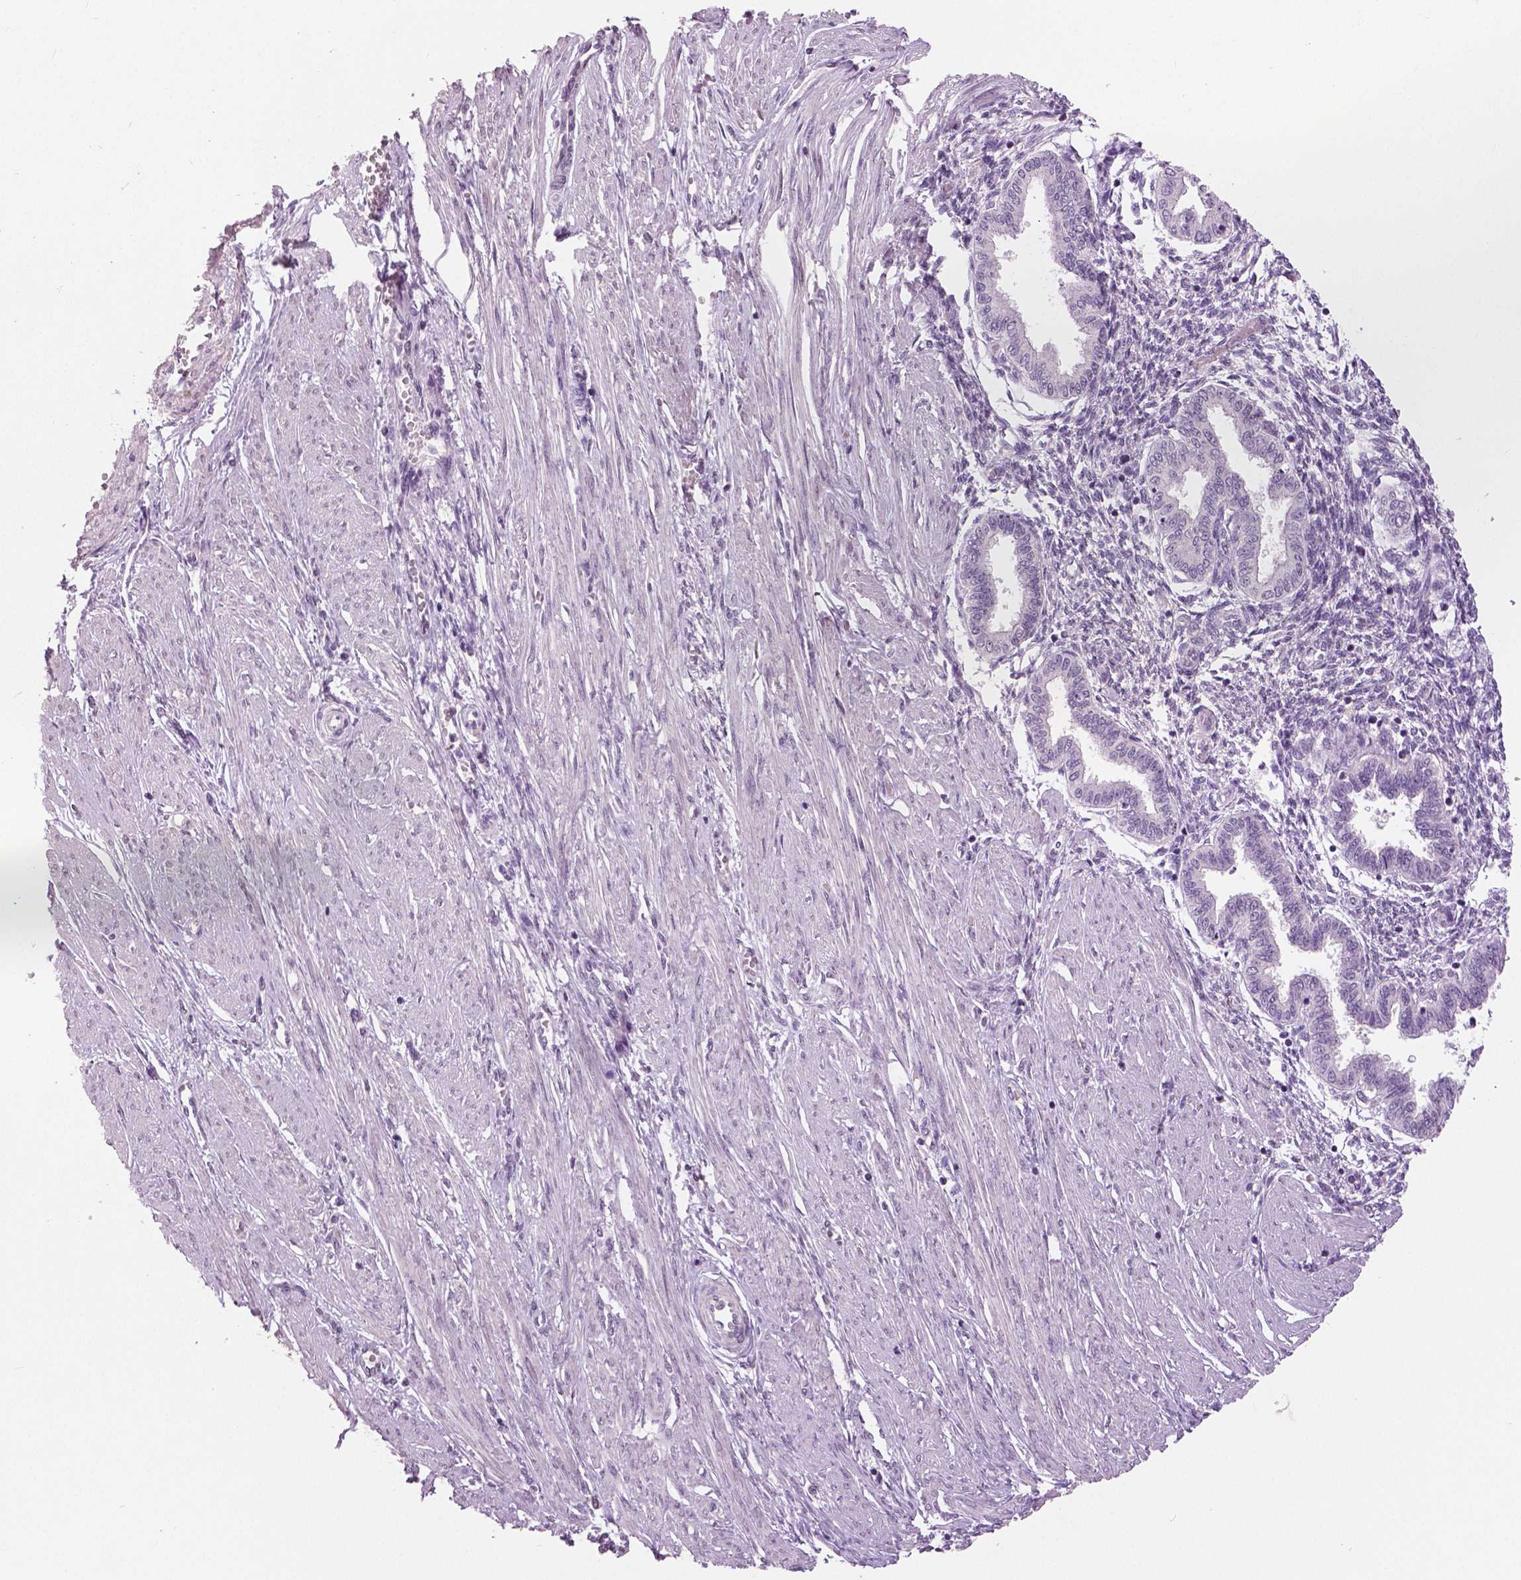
{"staining": {"intensity": "negative", "quantity": "none", "location": "none"}, "tissue": "endometrium", "cell_type": "Cells in endometrial stroma", "image_type": "normal", "snomed": [{"axis": "morphology", "description": "Normal tissue, NOS"}, {"axis": "topography", "description": "Endometrium"}], "caption": "DAB (3,3'-diaminobenzidine) immunohistochemical staining of unremarkable endometrium shows no significant expression in cells in endometrial stroma. (DAB IHC with hematoxylin counter stain).", "gene": "GRIN2A", "patient": {"sex": "female", "age": 33}}